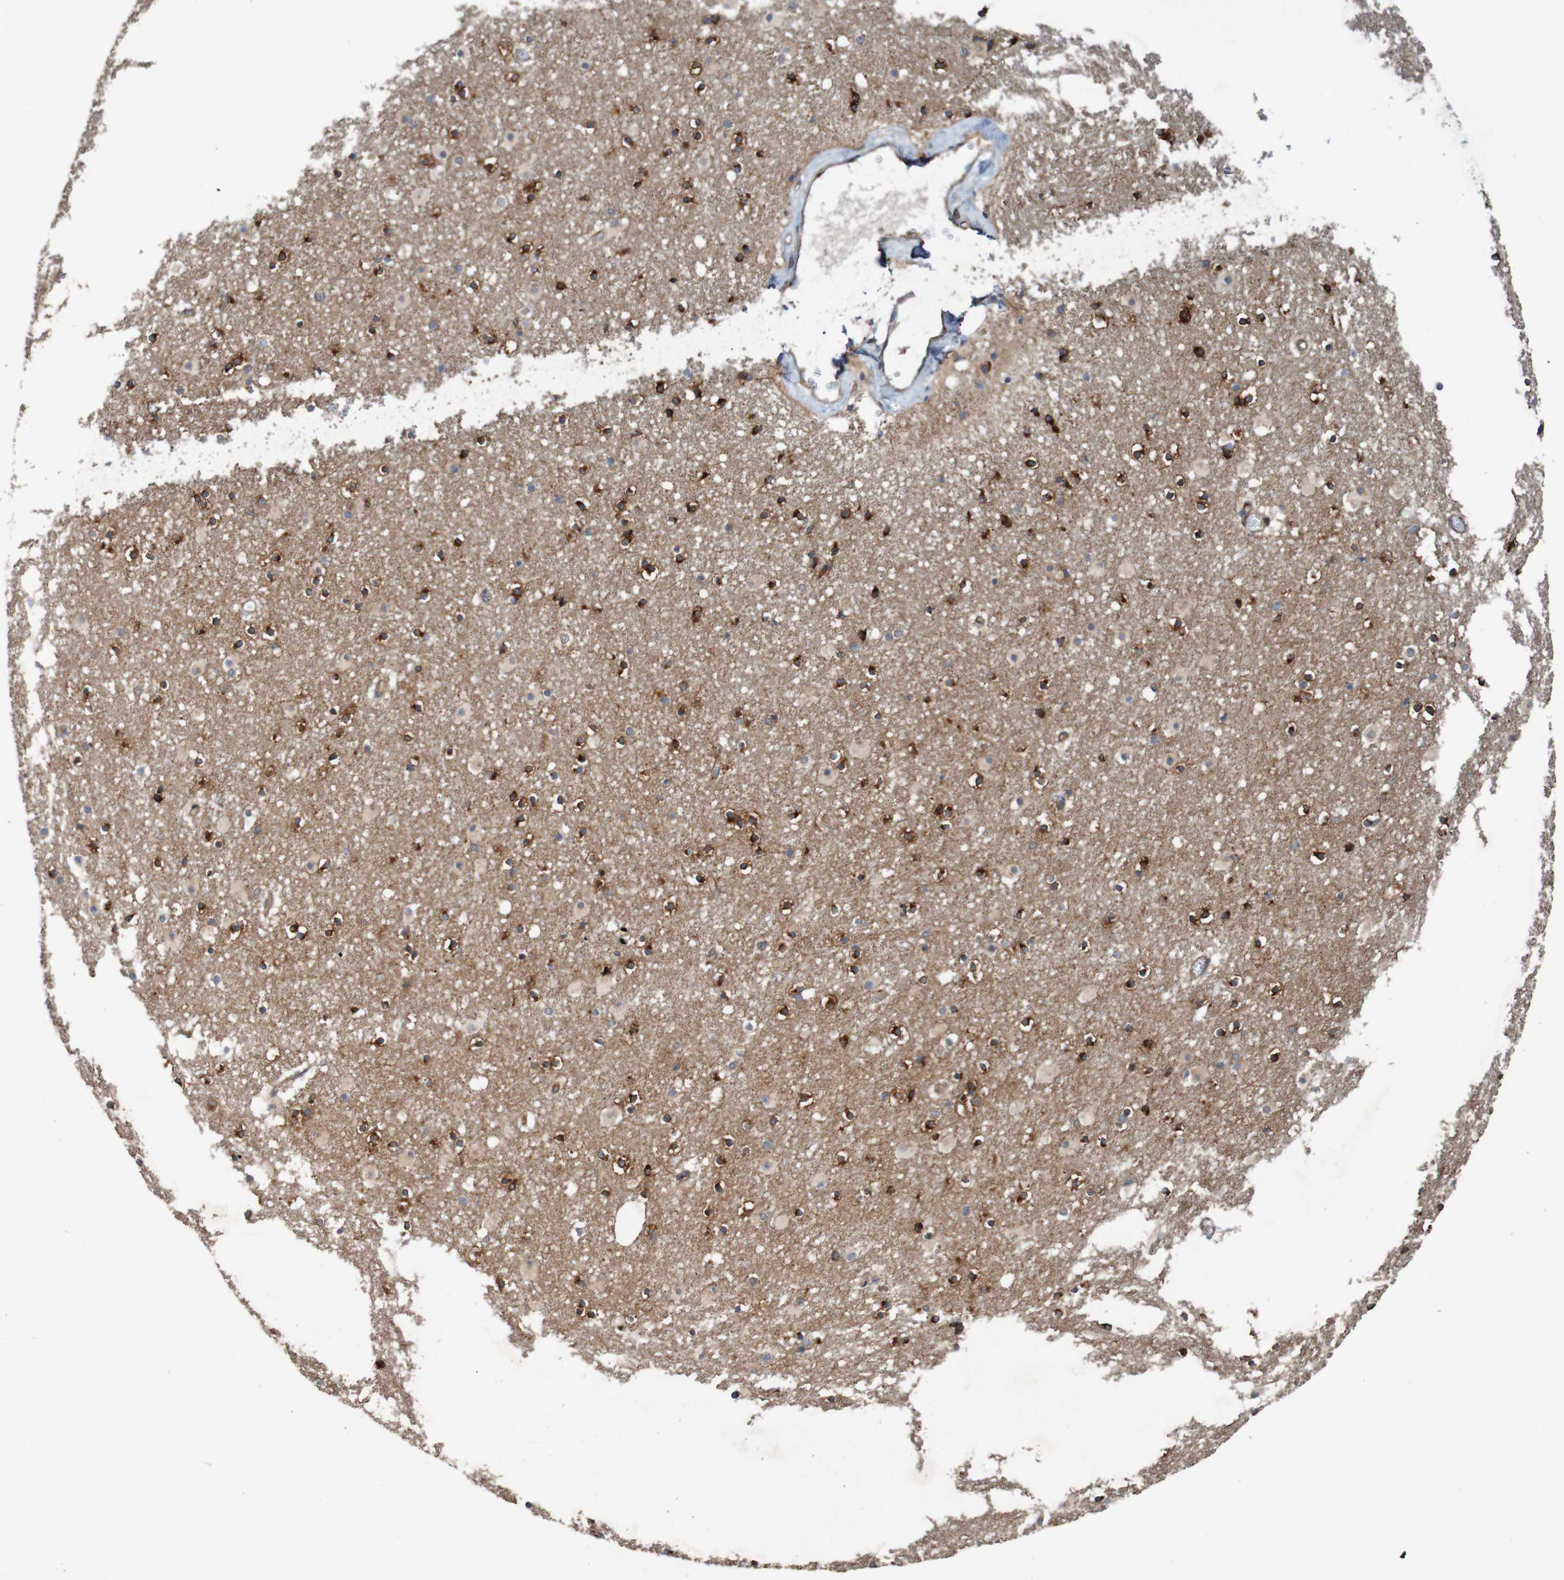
{"staining": {"intensity": "strong", "quantity": ">75%", "location": "cytoplasmic/membranous"}, "tissue": "caudate", "cell_type": "Glial cells", "image_type": "normal", "snomed": [{"axis": "morphology", "description": "Normal tissue, NOS"}, {"axis": "topography", "description": "Lateral ventricle wall"}], "caption": "Immunohistochemistry (IHC) (DAB (3,3'-diaminobenzidine)) staining of normal human caudate exhibits strong cytoplasmic/membranous protein expression in approximately >75% of glial cells. Nuclei are stained in blue.", "gene": "ST8SIA6", "patient": {"sex": "male", "age": 45}}